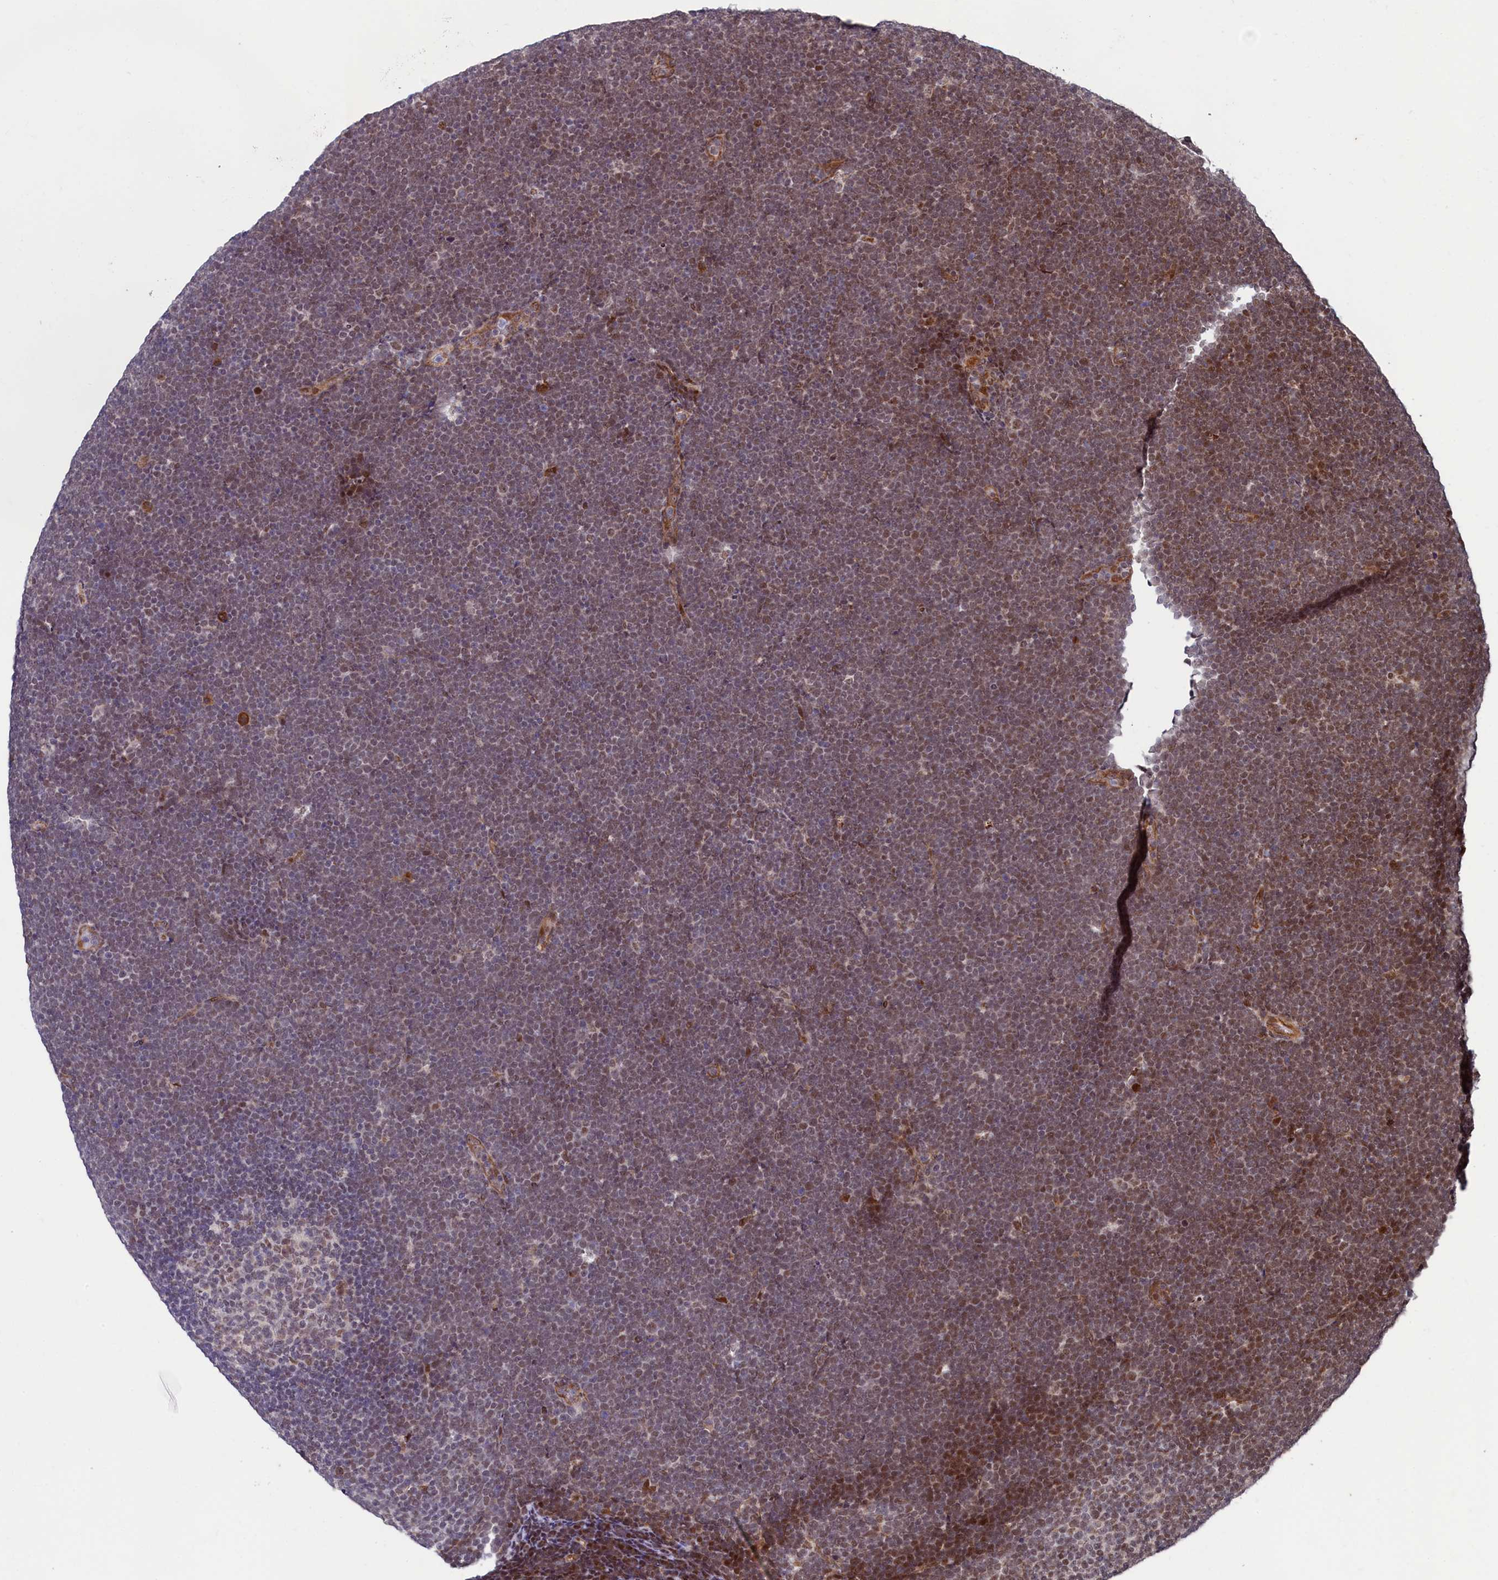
{"staining": {"intensity": "weak", "quantity": "25%-75%", "location": "nuclear"}, "tissue": "lymphoma", "cell_type": "Tumor cells", "image_type": "cancer", "snomed": [{"axis": "morphology", "description": "Malignant lymphoma, non-Hodgkin's type, High grade"}, {"axis": "topography", "description": "Lymph node"}], "caption": "Approximately 25%-75% of tumor cells in human lymphoma exhibit weak nuclear protein expression as visualized by brown immunohistochemical staining.", "gene": "LEO1", "patient": {"sex": "male", "age": 13}}